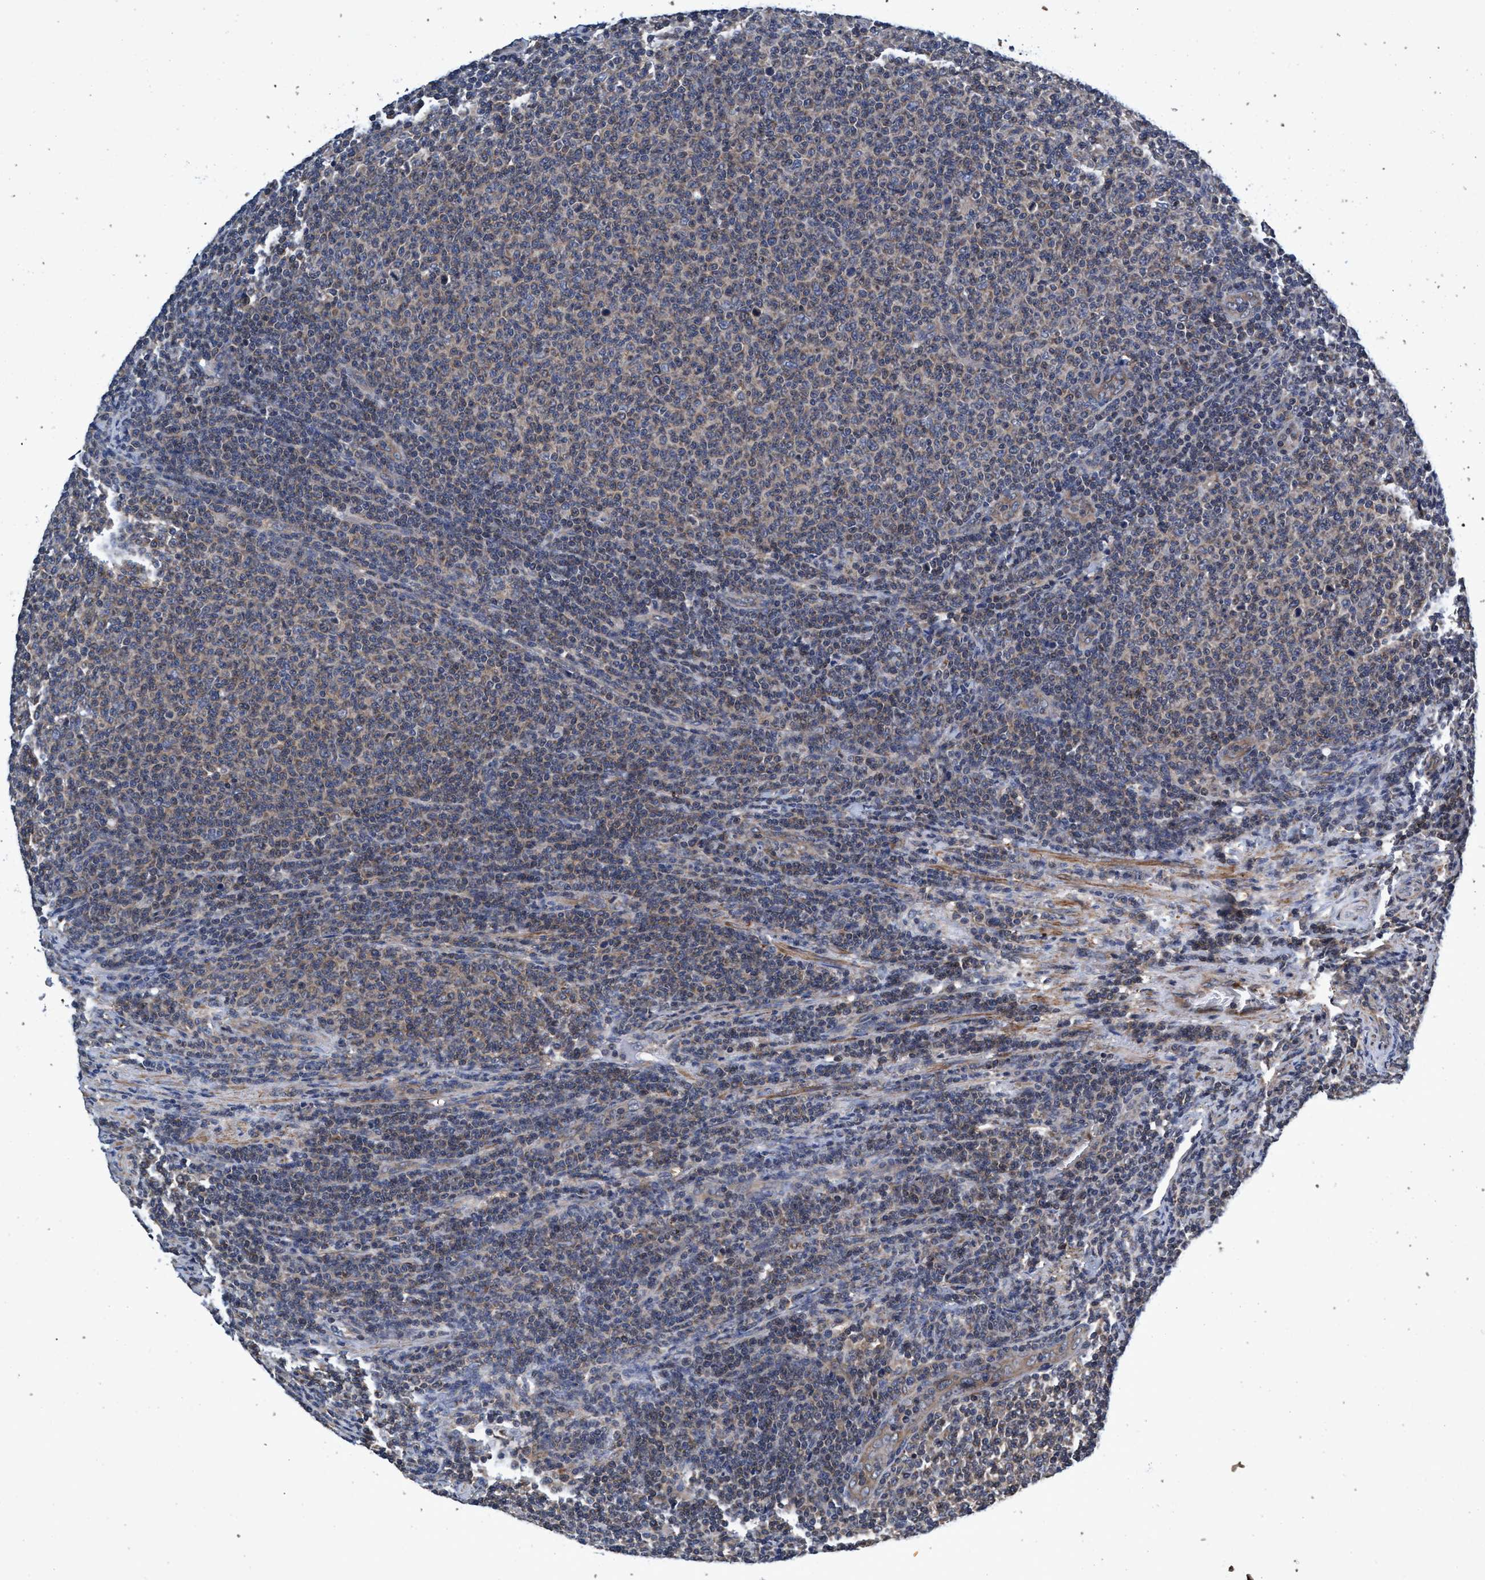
{"staining": {"intensity": "weak", "quantity": ">75%", "location": "cytoplasmic/membranous"}, "tissue": "lymphoma", "cell_type": "Tumor cells", "image_type": "cancer", "snomed": [{"axis": "morphology", "description": "Malignant lymphoma, non-Hodgkin's type, Low grade"}, {"axis": "topography", "description": "Lymph node"}], "caption": "Tumor cells reveal low levels of weak cytoplasmic/membranous expression in approximately >75% of cells in lymphoma.", "gene": "CALCOCO2", "patient": {"sex": "male", "age": 66}}